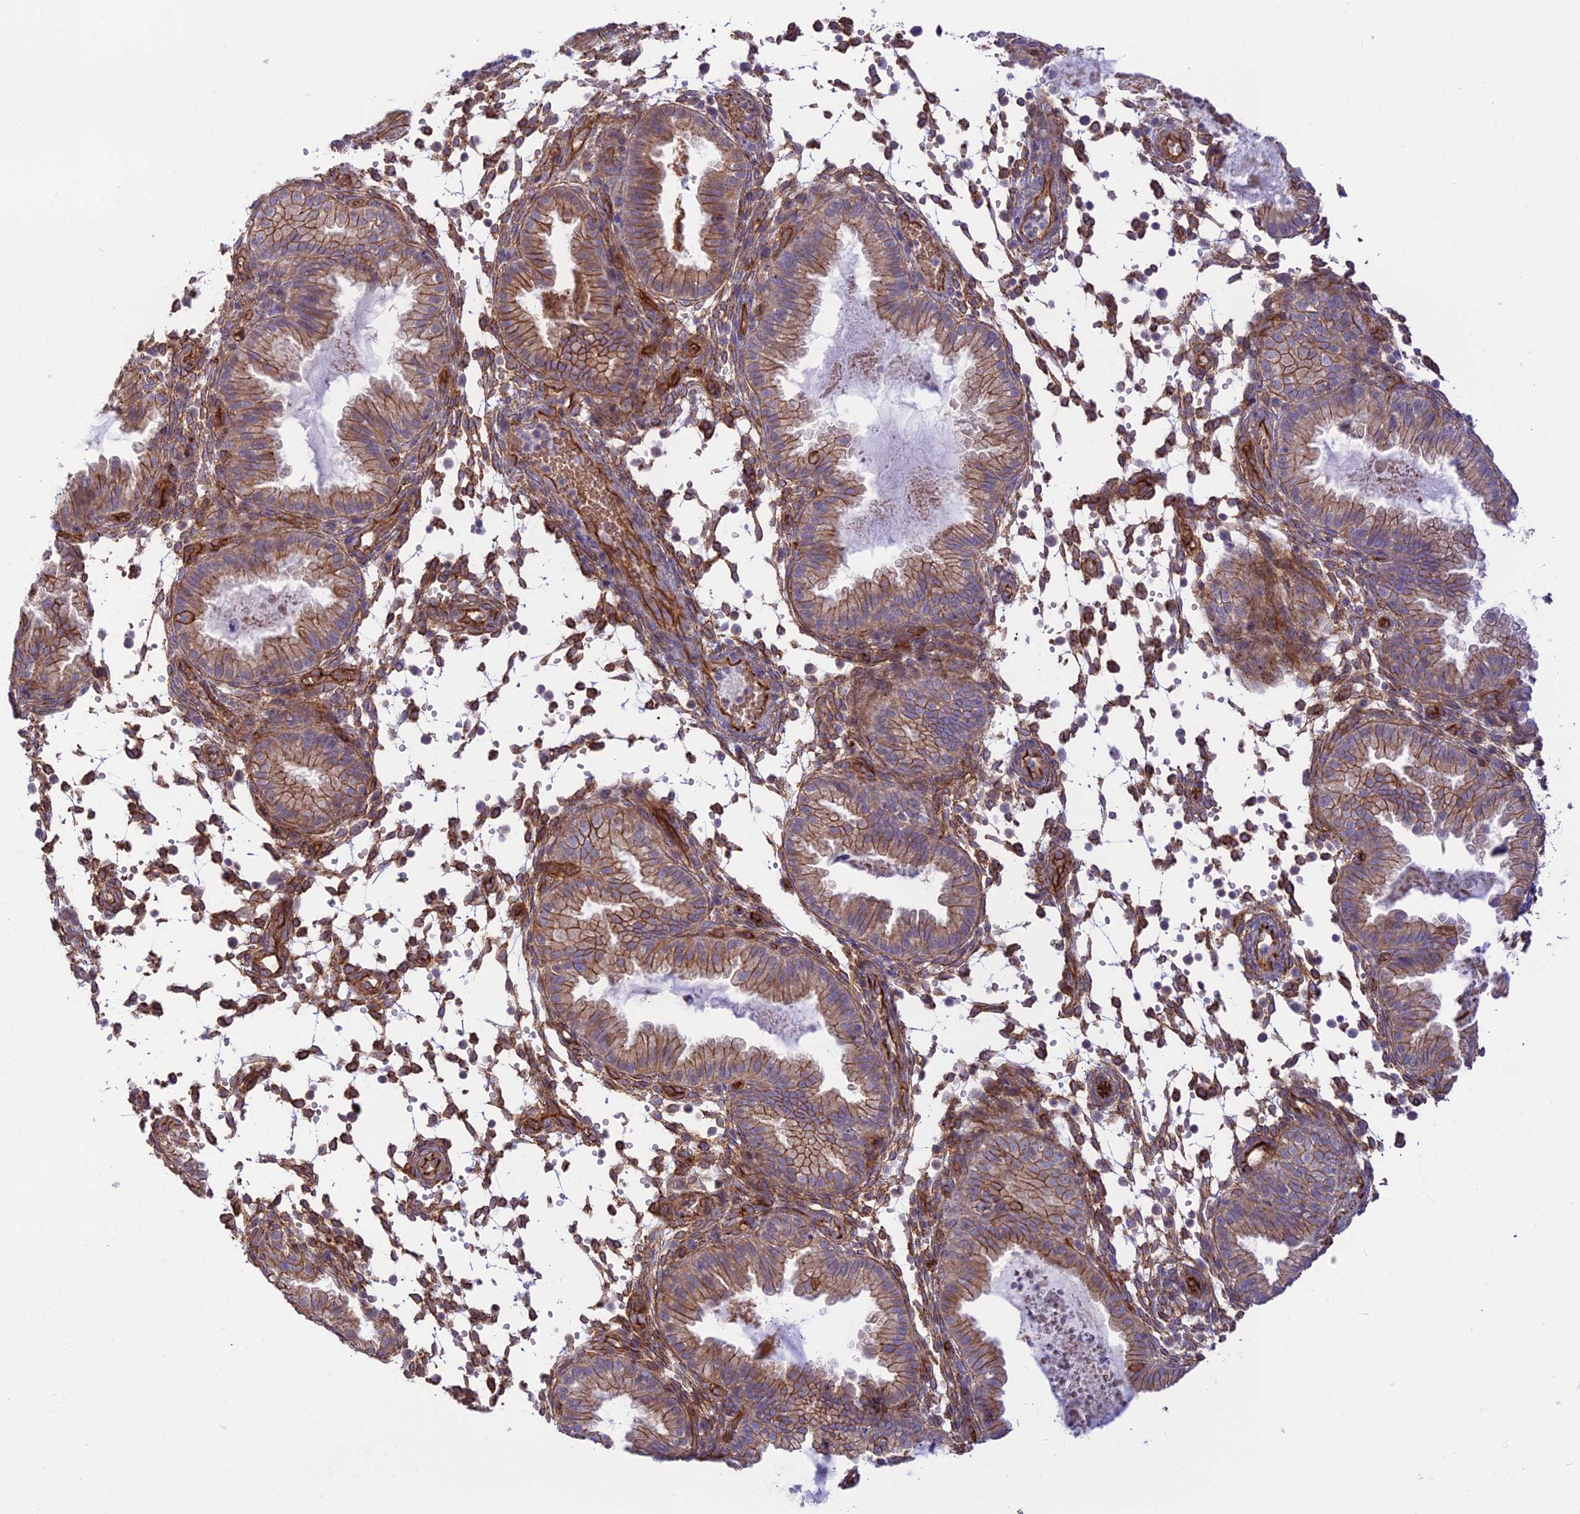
{"staining": {"intensity": "strong", "quantity": "<25%", "location": "cytoplasmic/membranous"}, "tissue": "endometrium", "cell_type": "Cells in endometrial stroma", "image_type": "normal", "snomed": [{"axis": "morphology", "description": "Normal tissue, NOS"}, {"axis": "topography", "description": "Endometrium"}], "caption": "Immunohistochemistry (IHC) (DAB (3,3'-diaminobenzidine)) staining of normal endometrium displays strong cytoplasmic/membranous protein expression in about <25% of cells in endometrial stroma.", "gene": "YPEL5", "patient": {"sex": "female", "age": 33}}